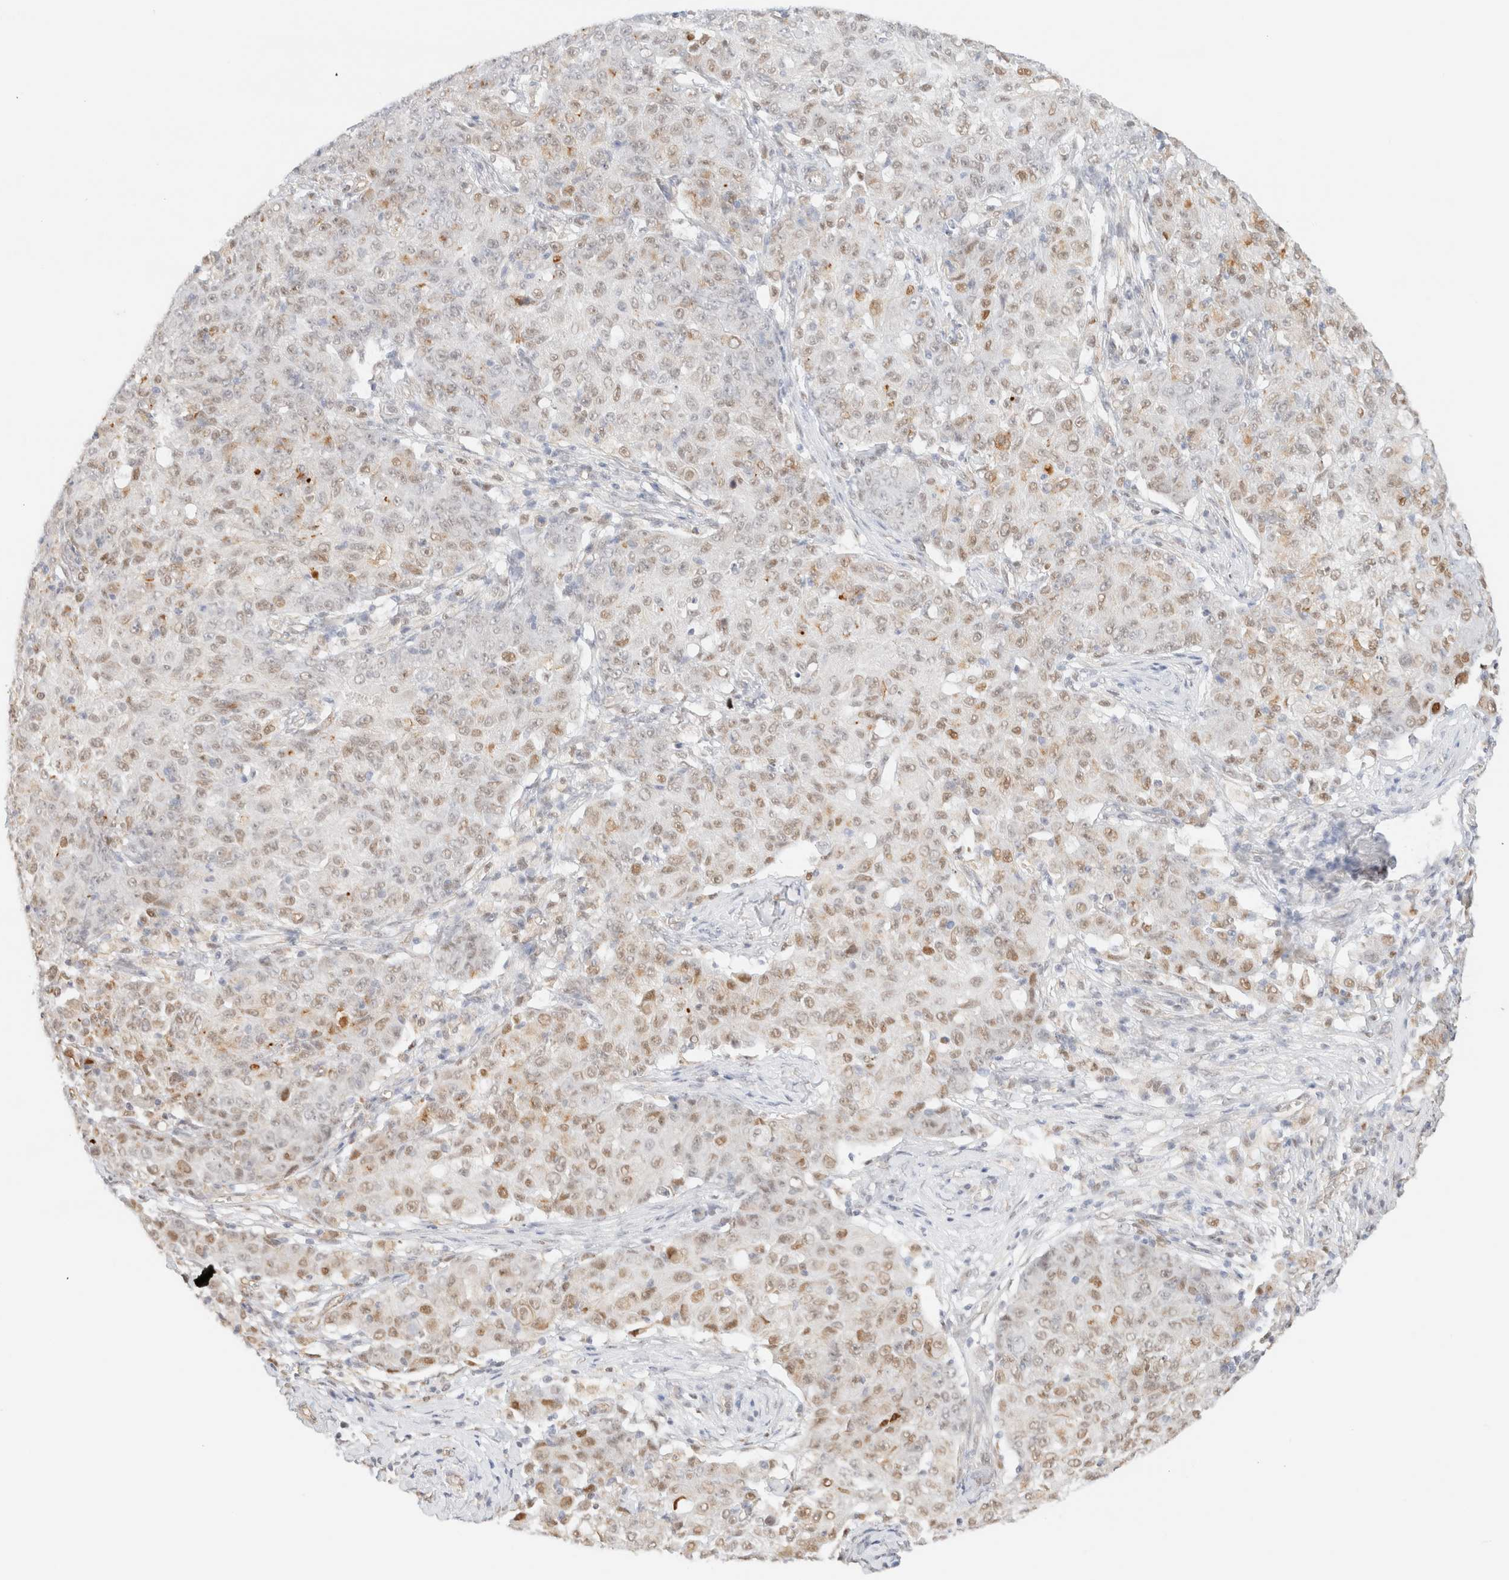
{"staining": {"intensity": "moderate", "quantity": "25%-75%", "location": "nuclear"}, "tissue": "ovarian cancer", "cell_type": "Tumor cells", "image_type": "cancer", "snomed": [{"axis": "morphology", "description": "Carcinoma, endometroid"}, {"axis": "topography", "description": "Ovary"}], "caption": "Brown immunohistochemical staining in ovarian cancer exhibits moderate nuclear expression in approximately 25%-75% of tumor cells.", "gene": "ARID5A", "patient": {"sex": "female", "age": 42}}